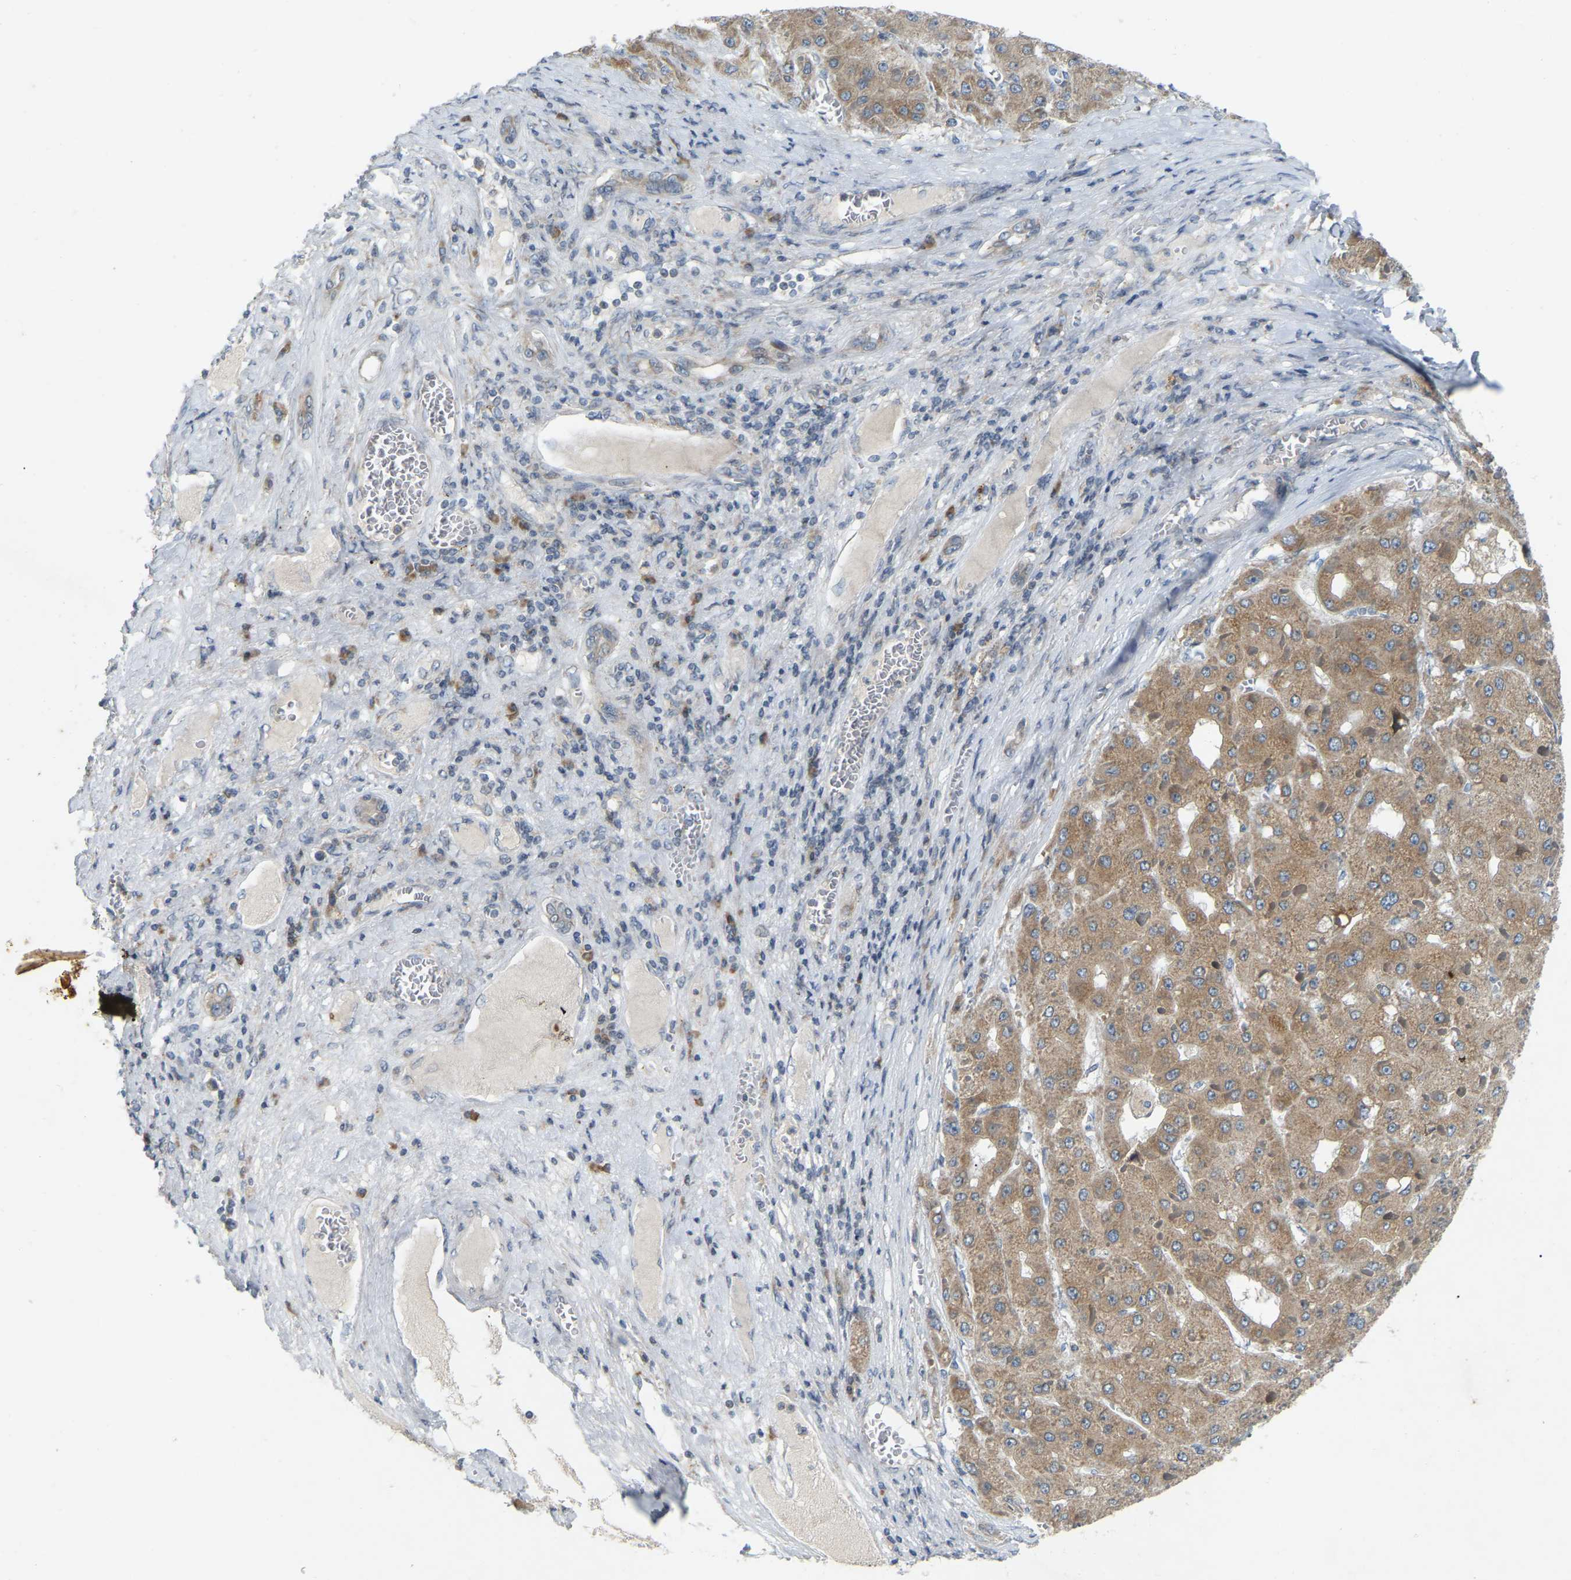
{"staining": {"intensity": "moderate", "quantity": ">75%", "location": "cytoplasmic/membranous"}, "tissue": "liver cancer", "cell_type": "Tumor cells", "image_type": "cancer", "snomed": [{"axis": "morphology", "description": "Carcinoma, Hepatocellular, NOS"}, {"axis": "topography", "description": "Liver"}], "caption": "Brown immunohistochemical staining in hepatocellular carcinoma (liver) displays moderate cytoplasmic/membranous staining in approximately >75% of tumor cells.", "gene": "PARL", "patient": {"sex": "female", "age": 73}}